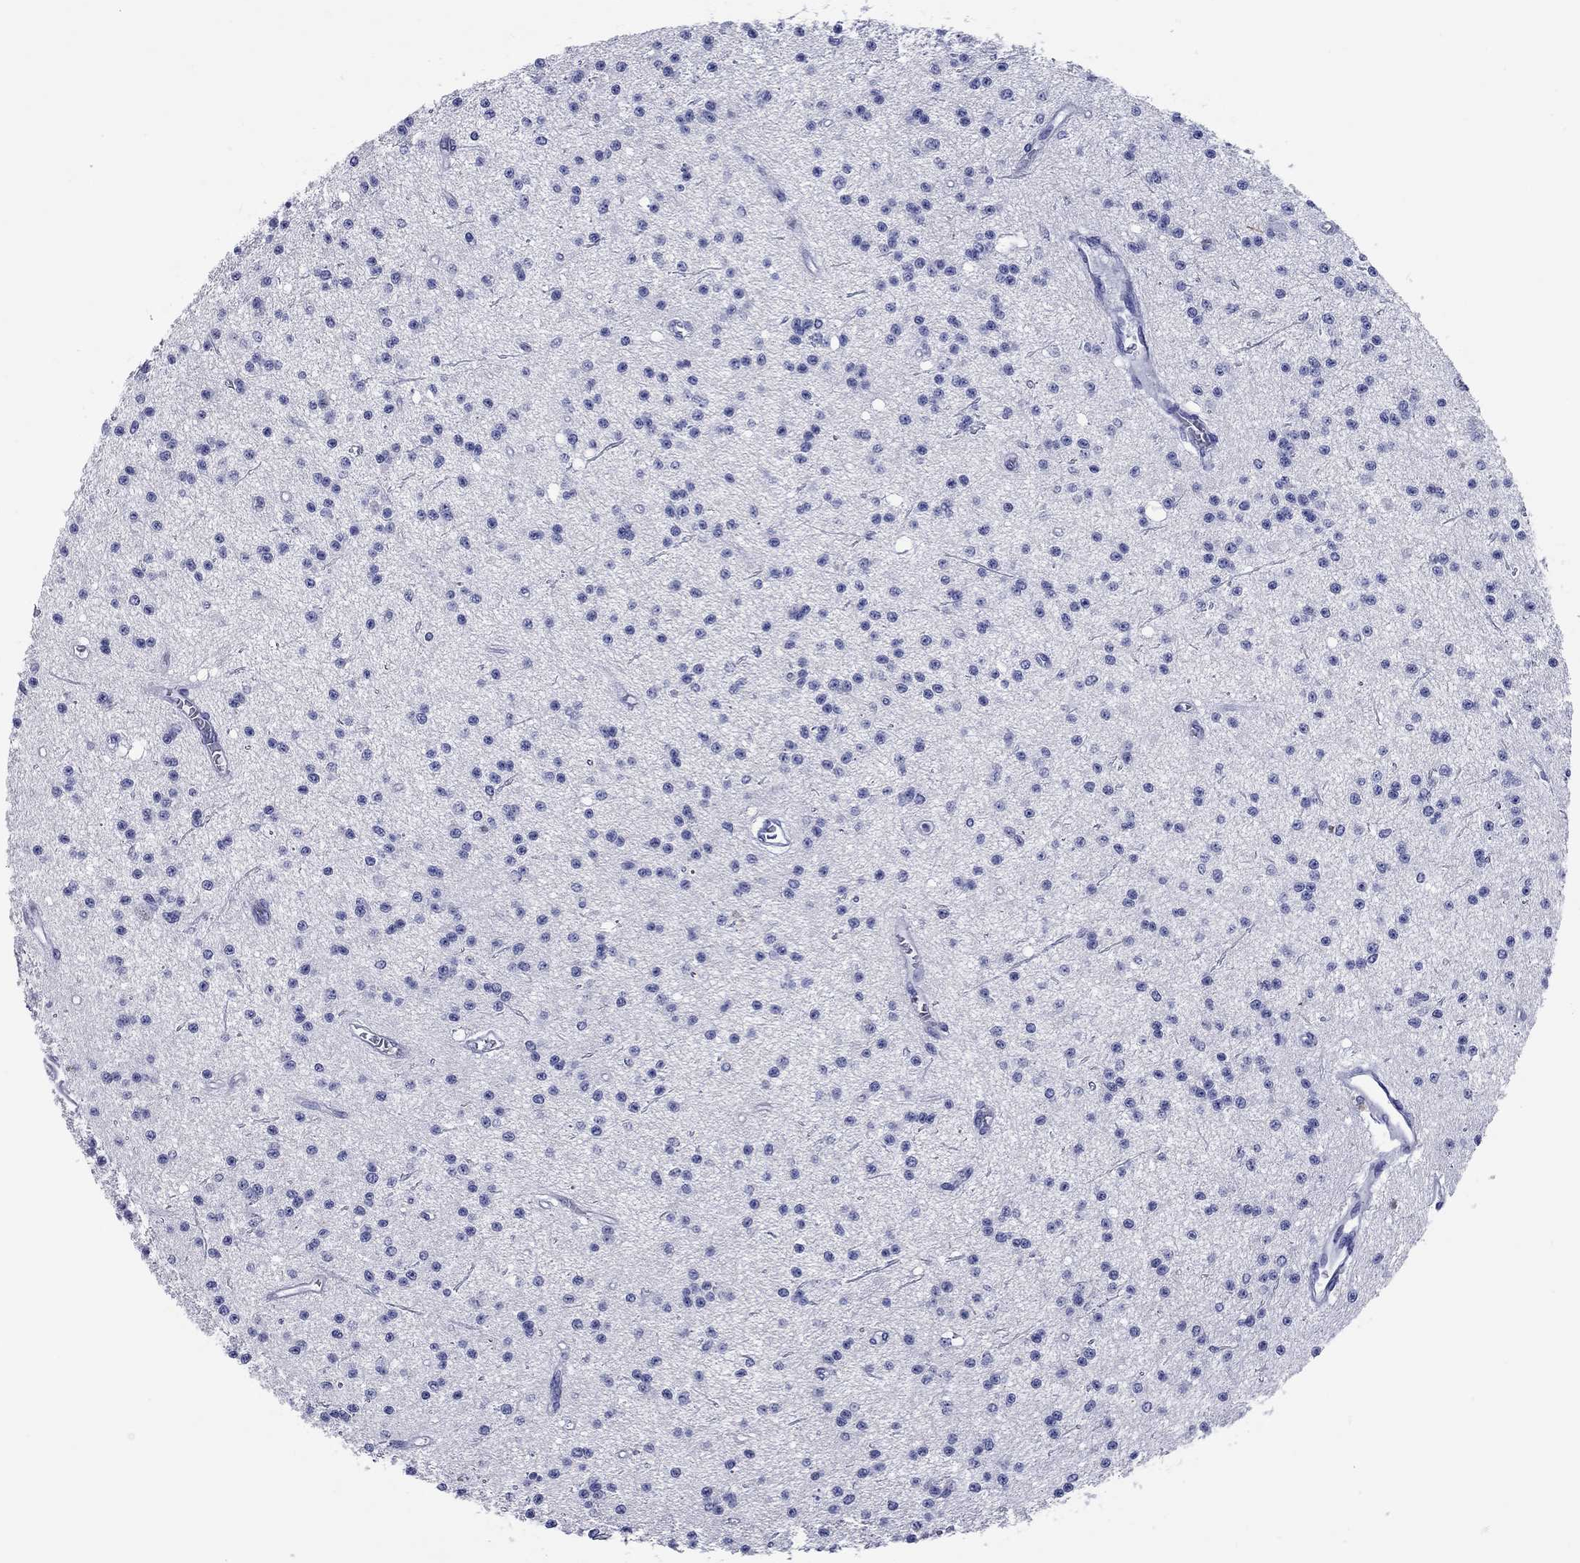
{"staining": {"intensity": "negative", "quantity": "none", "location": "none"}, "tissue": "glioma", "cell_type": "Tumor cells", "image_type": "cancer", "snomed": [{"axis": "morphology", "description": "Glioma, malignant, Low grade"}, {"axis": "topography", "description": "Brain"}], "caption": "Tumor cells are negative for protein expression in human malignant glioma (low-grade). (Brightfield microscopy of DAB immunohistochemistry at high magnification).", "gene": "CCNA1", "patient": {"sex": "male", "age": 27}}